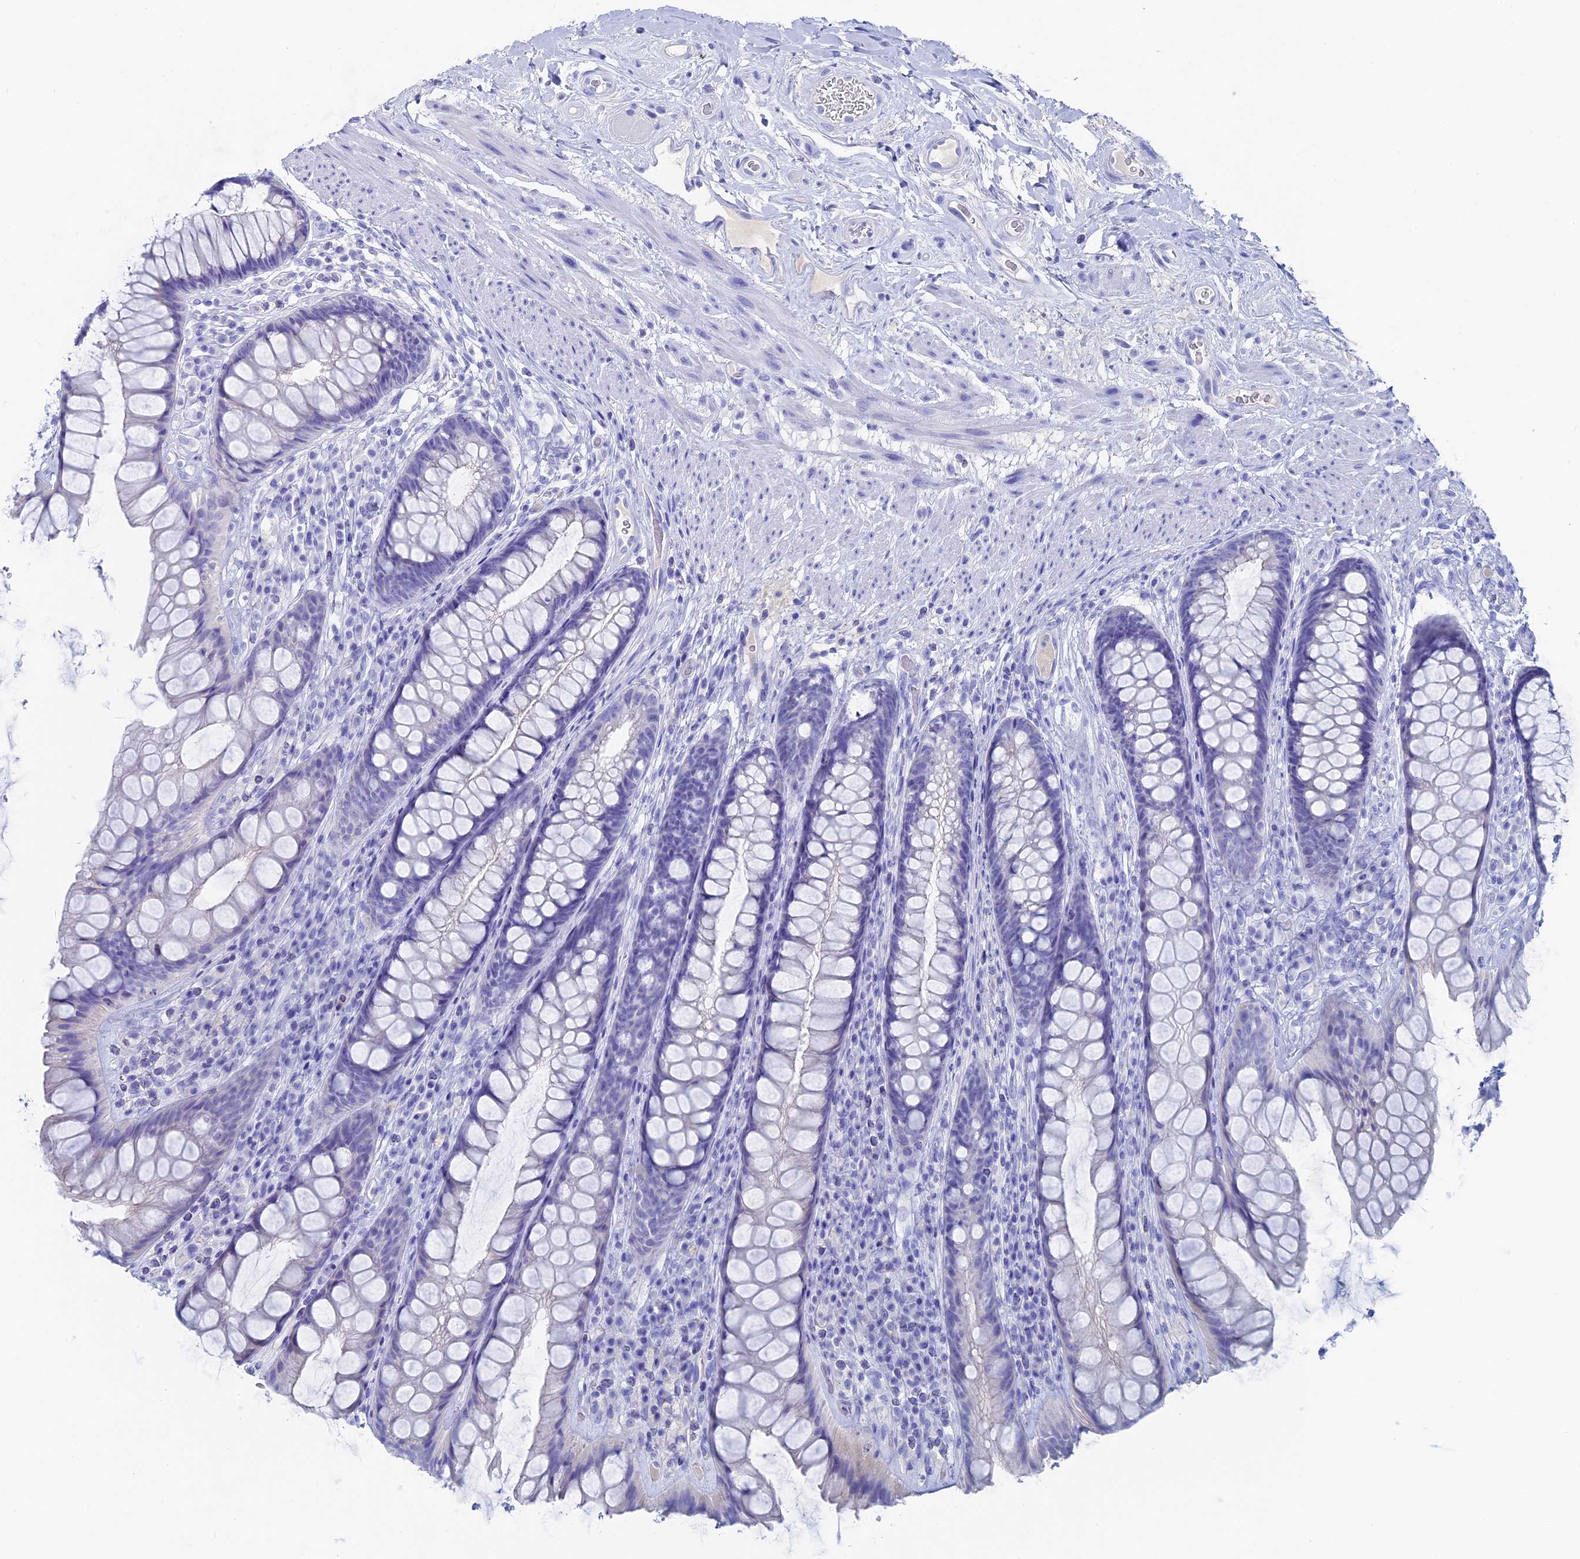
{"staining": {"intensity": "negative", "quantity": "none", "location": "none"}, "tissue": "rectum", "cell_type": "Glandular cells", "image_type": "normal", "snomed": [{"axis": "morphology", "description": "Normal tissue, NOS"}, {"axis": "topography", "description": "Rectum"}], "caption": "The image demonstrates no staining of glandular cells in unremarkable rectum. The staining was performed using DAB (3,3'-diaminobenzidine) to visualize the protein expression in brown, while the nuclei were stained in blue with hematoxylin (Magnification: 20x).", "gene": "UNC119", "patient": {"sex": "male", "age": 74}}